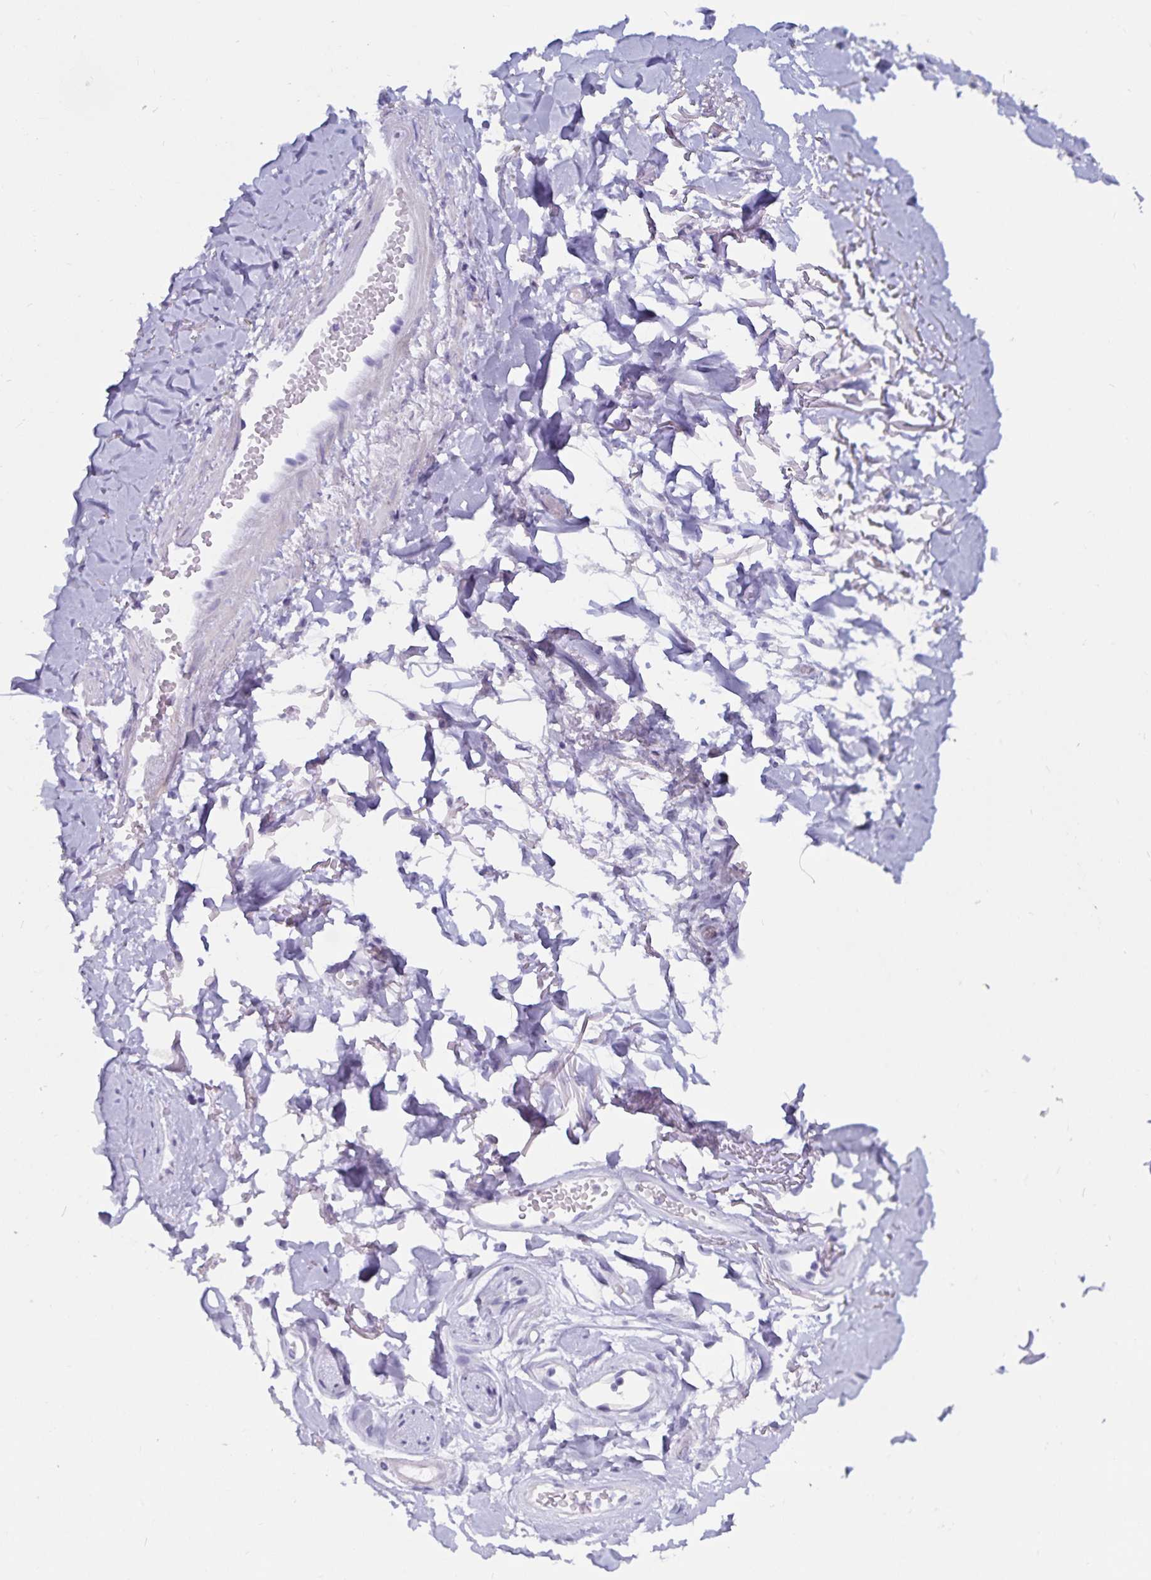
{"staining": {"intensity": "negative", "quantity": "none", "location": "none"}, "tissue": "adipose tissue", "cell_type": "Adipocytes", "image_type": "normal", "snomed": [{"axis": "morphology", "description": "Normal tissue, NOS"}, {"axis": "topography", "description": "Anal"}, {"axis": "topography", "description": "Peripheral nerve tissue"}], "caption": "Protein analysis of normal adipose tissue exhibits no significant staining in adipocytes.", "gene": "GPR137", "patient": {"sex": "male", "age": 78}}